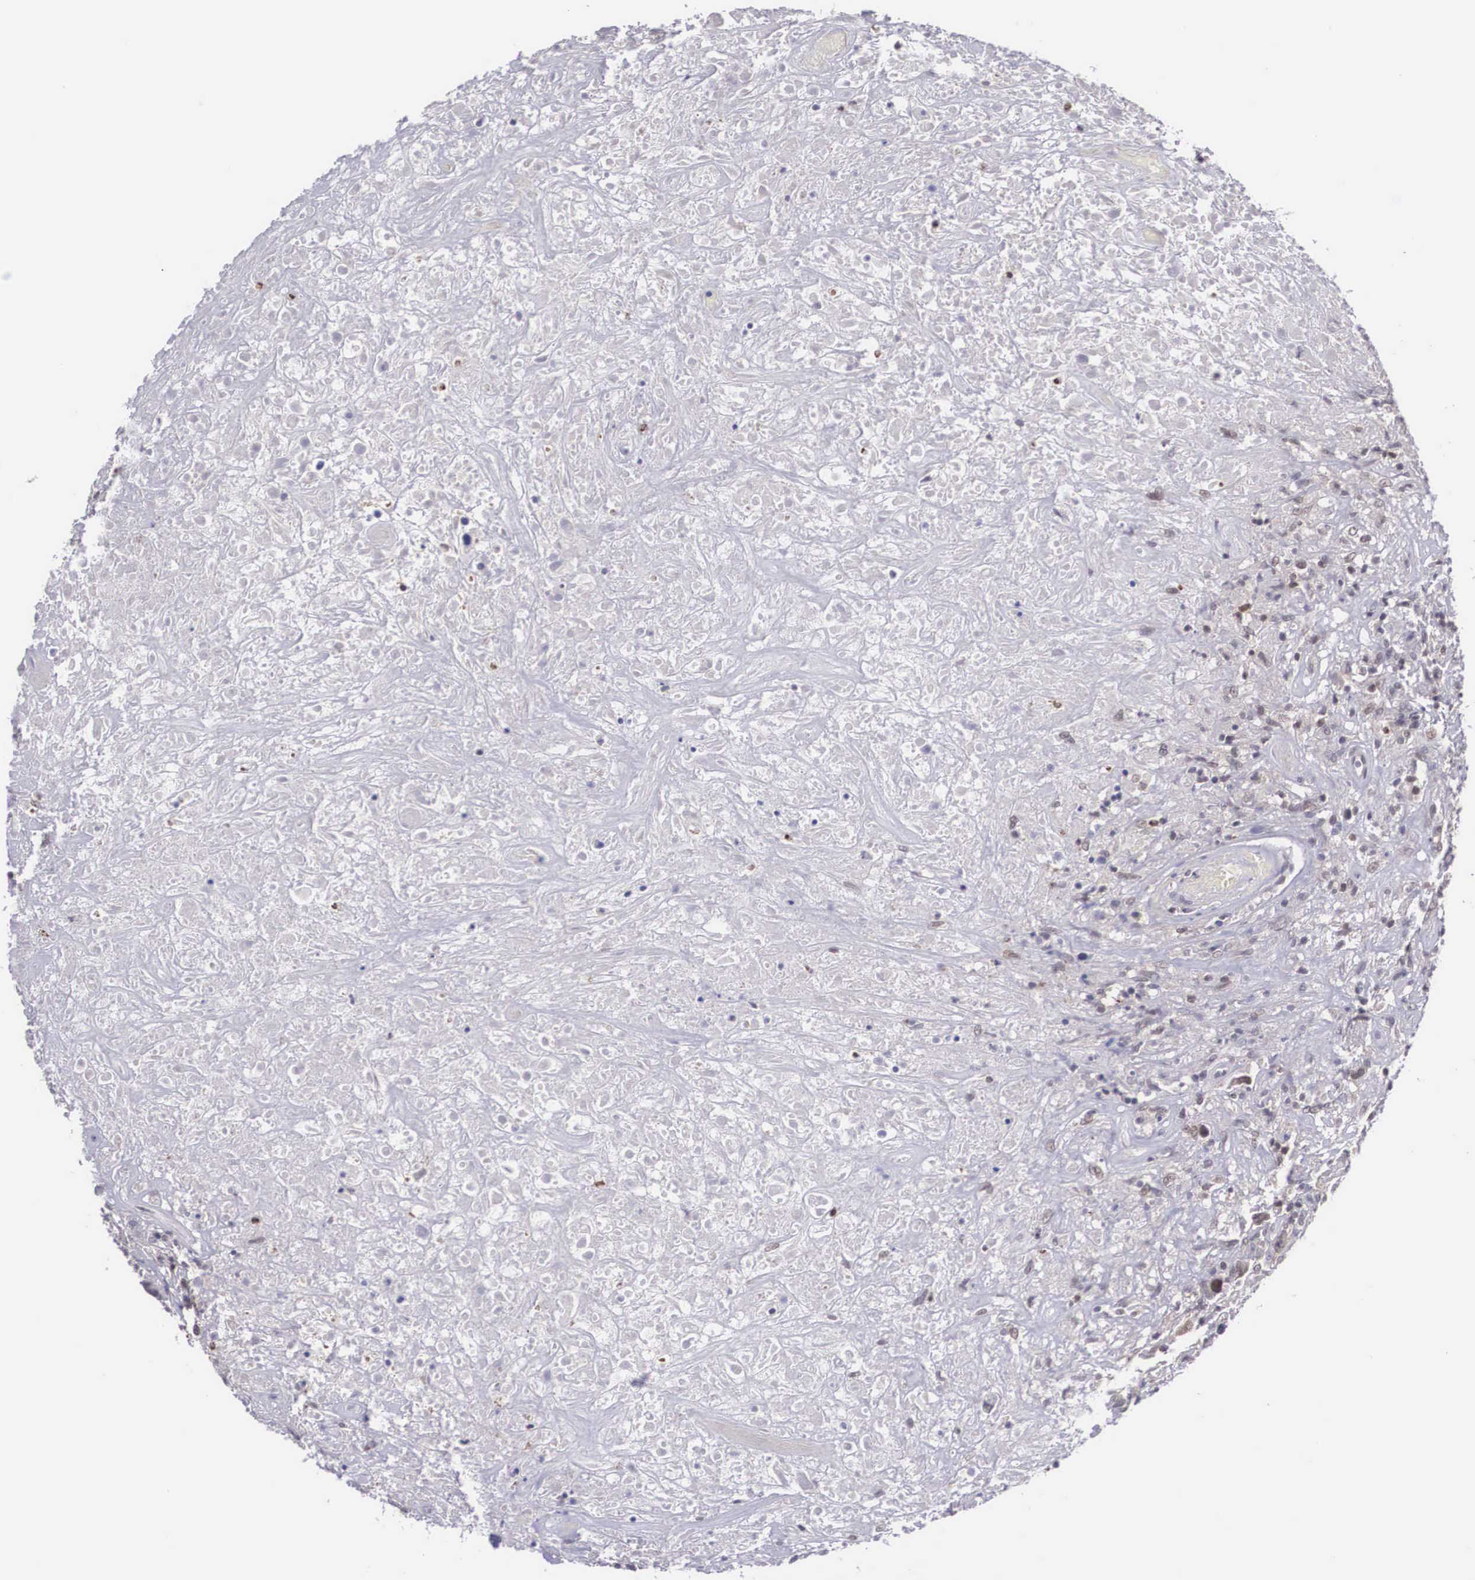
{"staining": {"intensity": "weak", "quantity": "25%-75%", "location": "cytoplasmic/membranous,nuclear"}, "tissue": "lymphoma", "cell_type": "Tumor cells", "image_type": "cancer", "snomed": [{"axis": "morphology", "description": "Hodgkin's disease, NOS"}, {"axis": "topography", "description": "Lymph node"}], "caption": "Brown immunohistochemical staining in human lymphoma displays weak cytoplasmic/membranous and nuclear expression in approximately 25%-75% of tumor cells.", "gene": "NINL", "patient": {"sex": "male", "age": 46}}